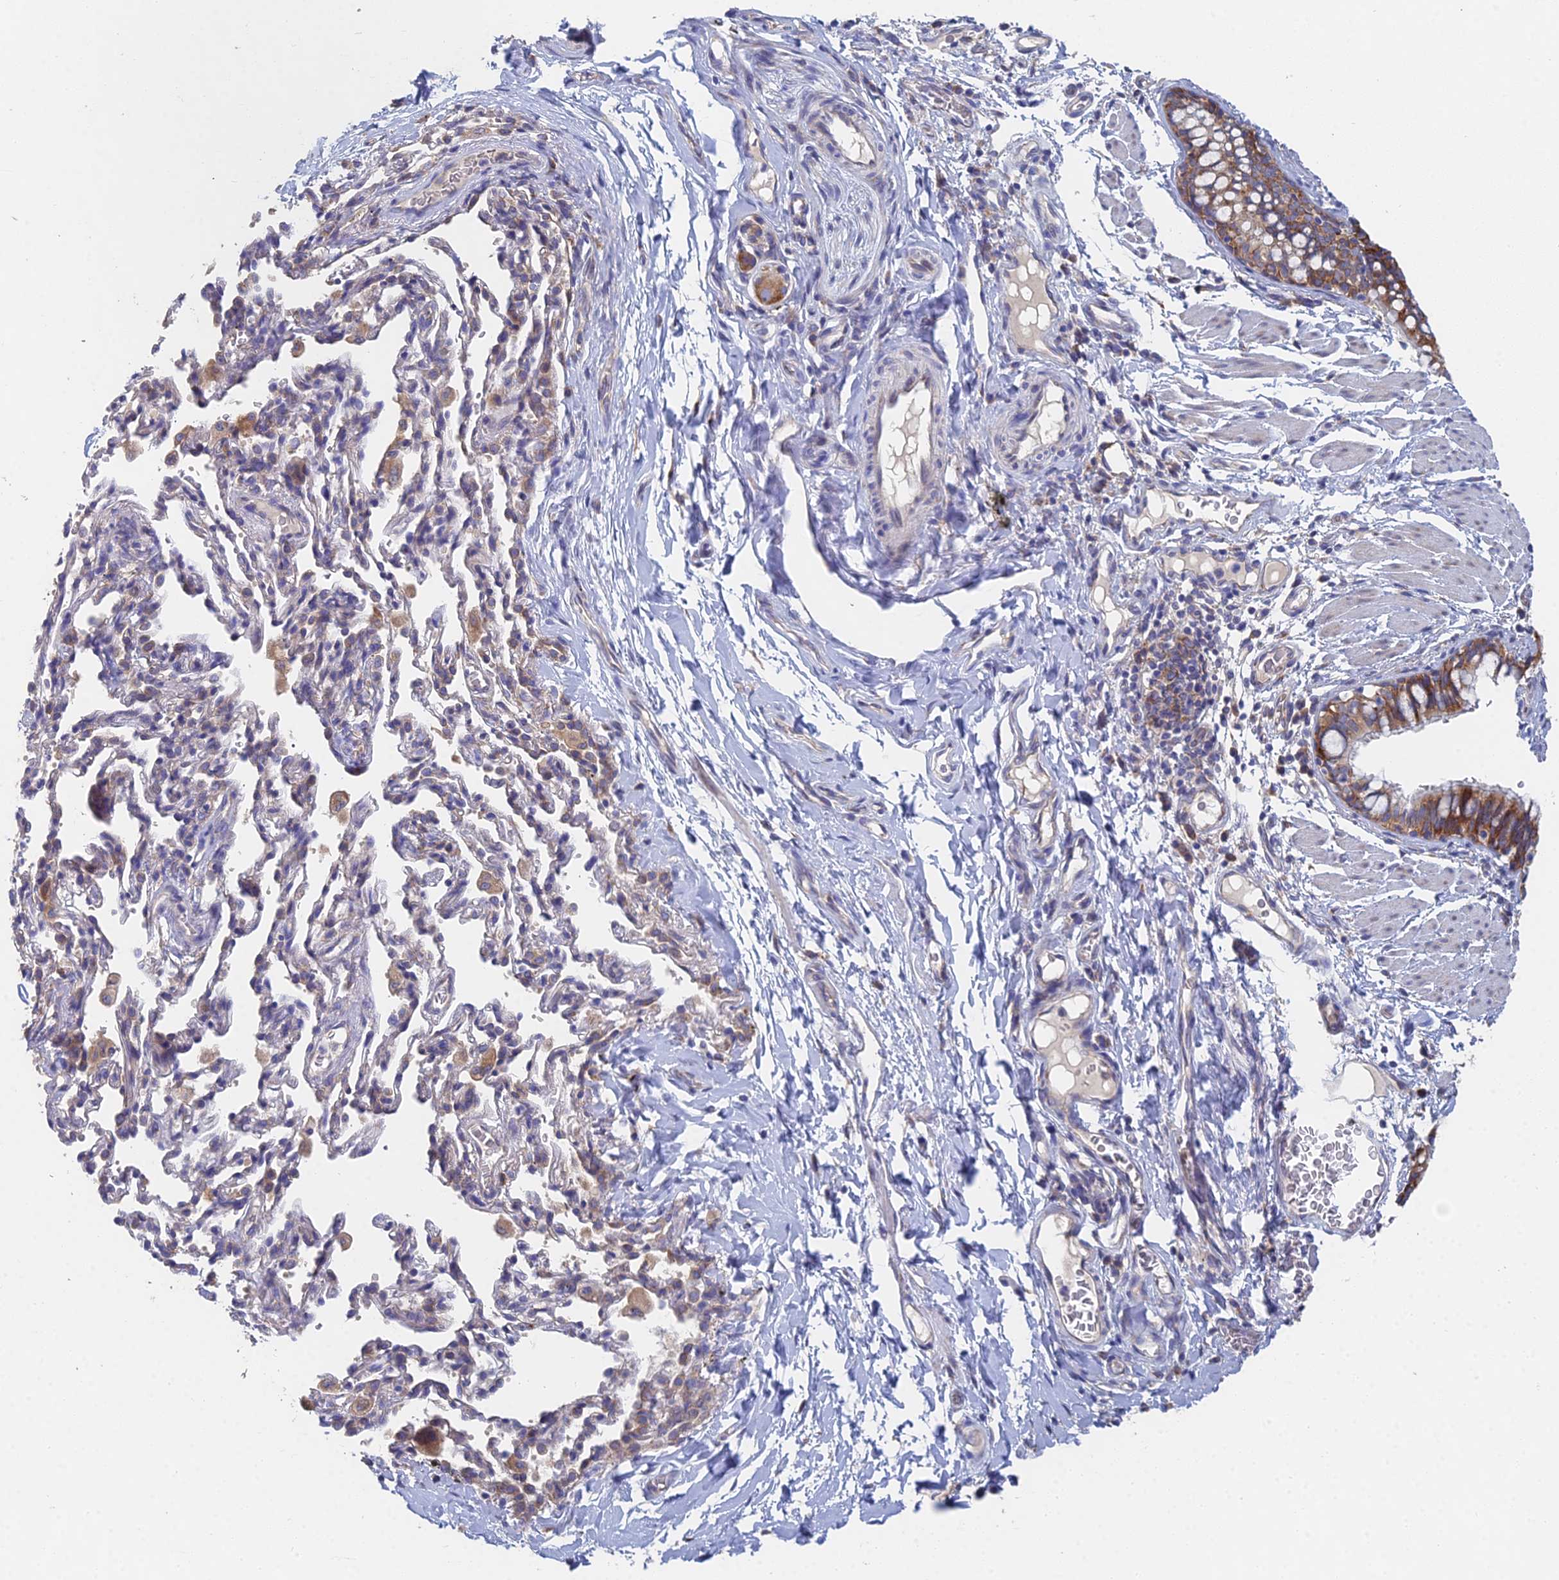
{"staining": {"intensity": "moderate", "quantity": ">75%", "location": "cytoplasmic/membranous"}, "tissue": "bronchus", "cell_type": "Respiratory epithelial cells", "image_type": "normal", "snomed": [{"axis": "morphology", "description": "Normal tissue, NOS"}, {"axis": "topography", "description": "Cartilage tissue"}, {"axis": "topography", "description": "Bronchus"}], "caption": "This micrograph shows normal bronchus stained with immunohistochemistry (IHC) to label a protein in brown. The cytoplasmic/membranous of respiratory epithelial cells show moderate positivity for the protein. Nuclei are counter-stained blue.", "gene": "ELOF1", "patient": {"sex": "female", "age": 36}}